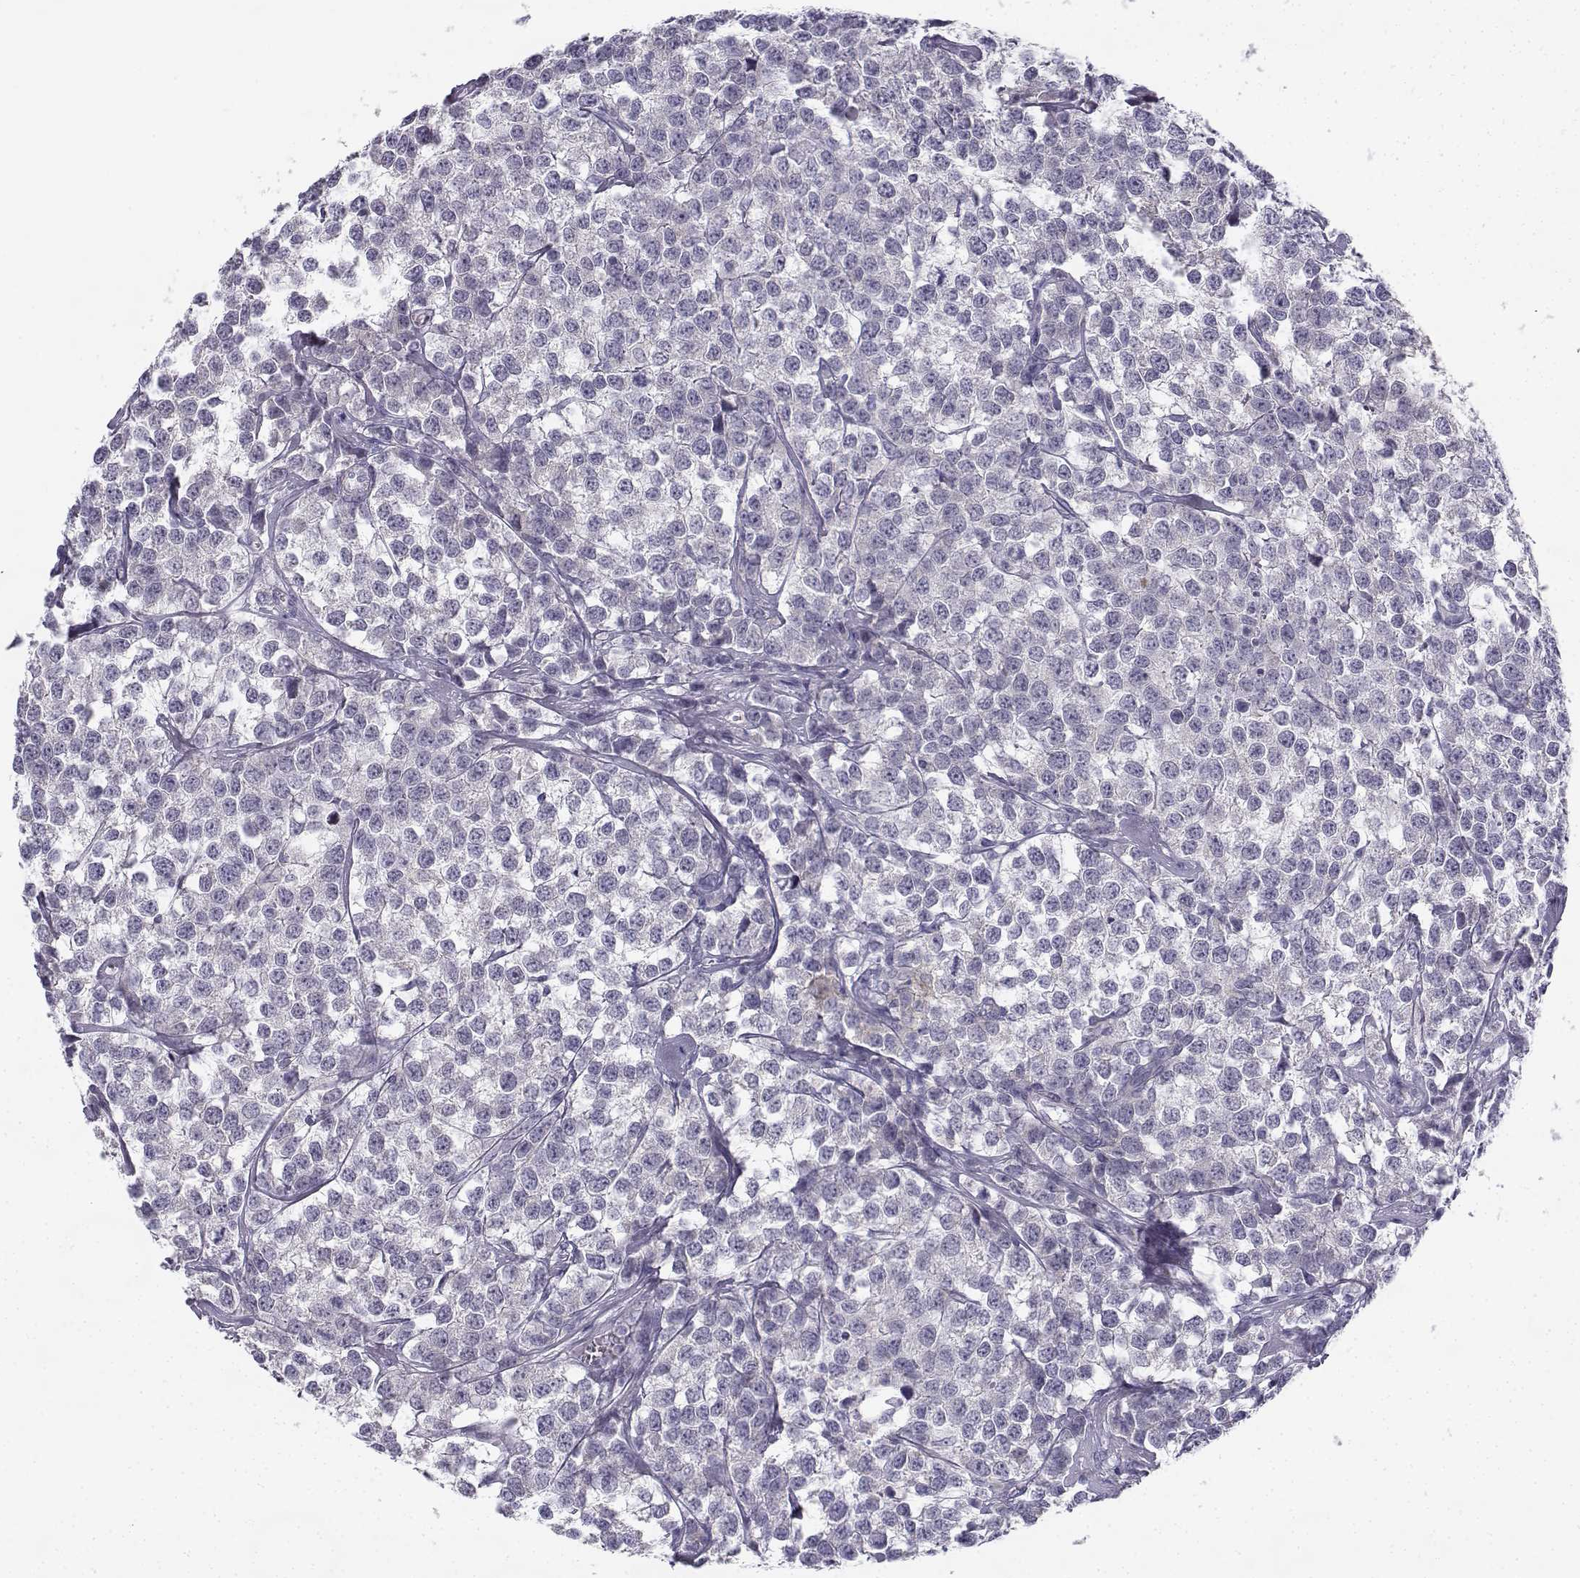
{"staining": {"intensity": "negative", "quantity": "none", "location": "none"}, "tissue": "testis cancer", "cell_type": "Tumor cells", "image_type": "cancer", "snomed": [{"axis": "morphology", "description": "Seminoma, NOS"}, {"axis": "topography", "description": "Testis"}], "caption": "IHC of seminoma (testis) exhibits no expression in tumor cells.", "gene": "CREB3L3", "patient": {"sex": "male", "age": 59}}